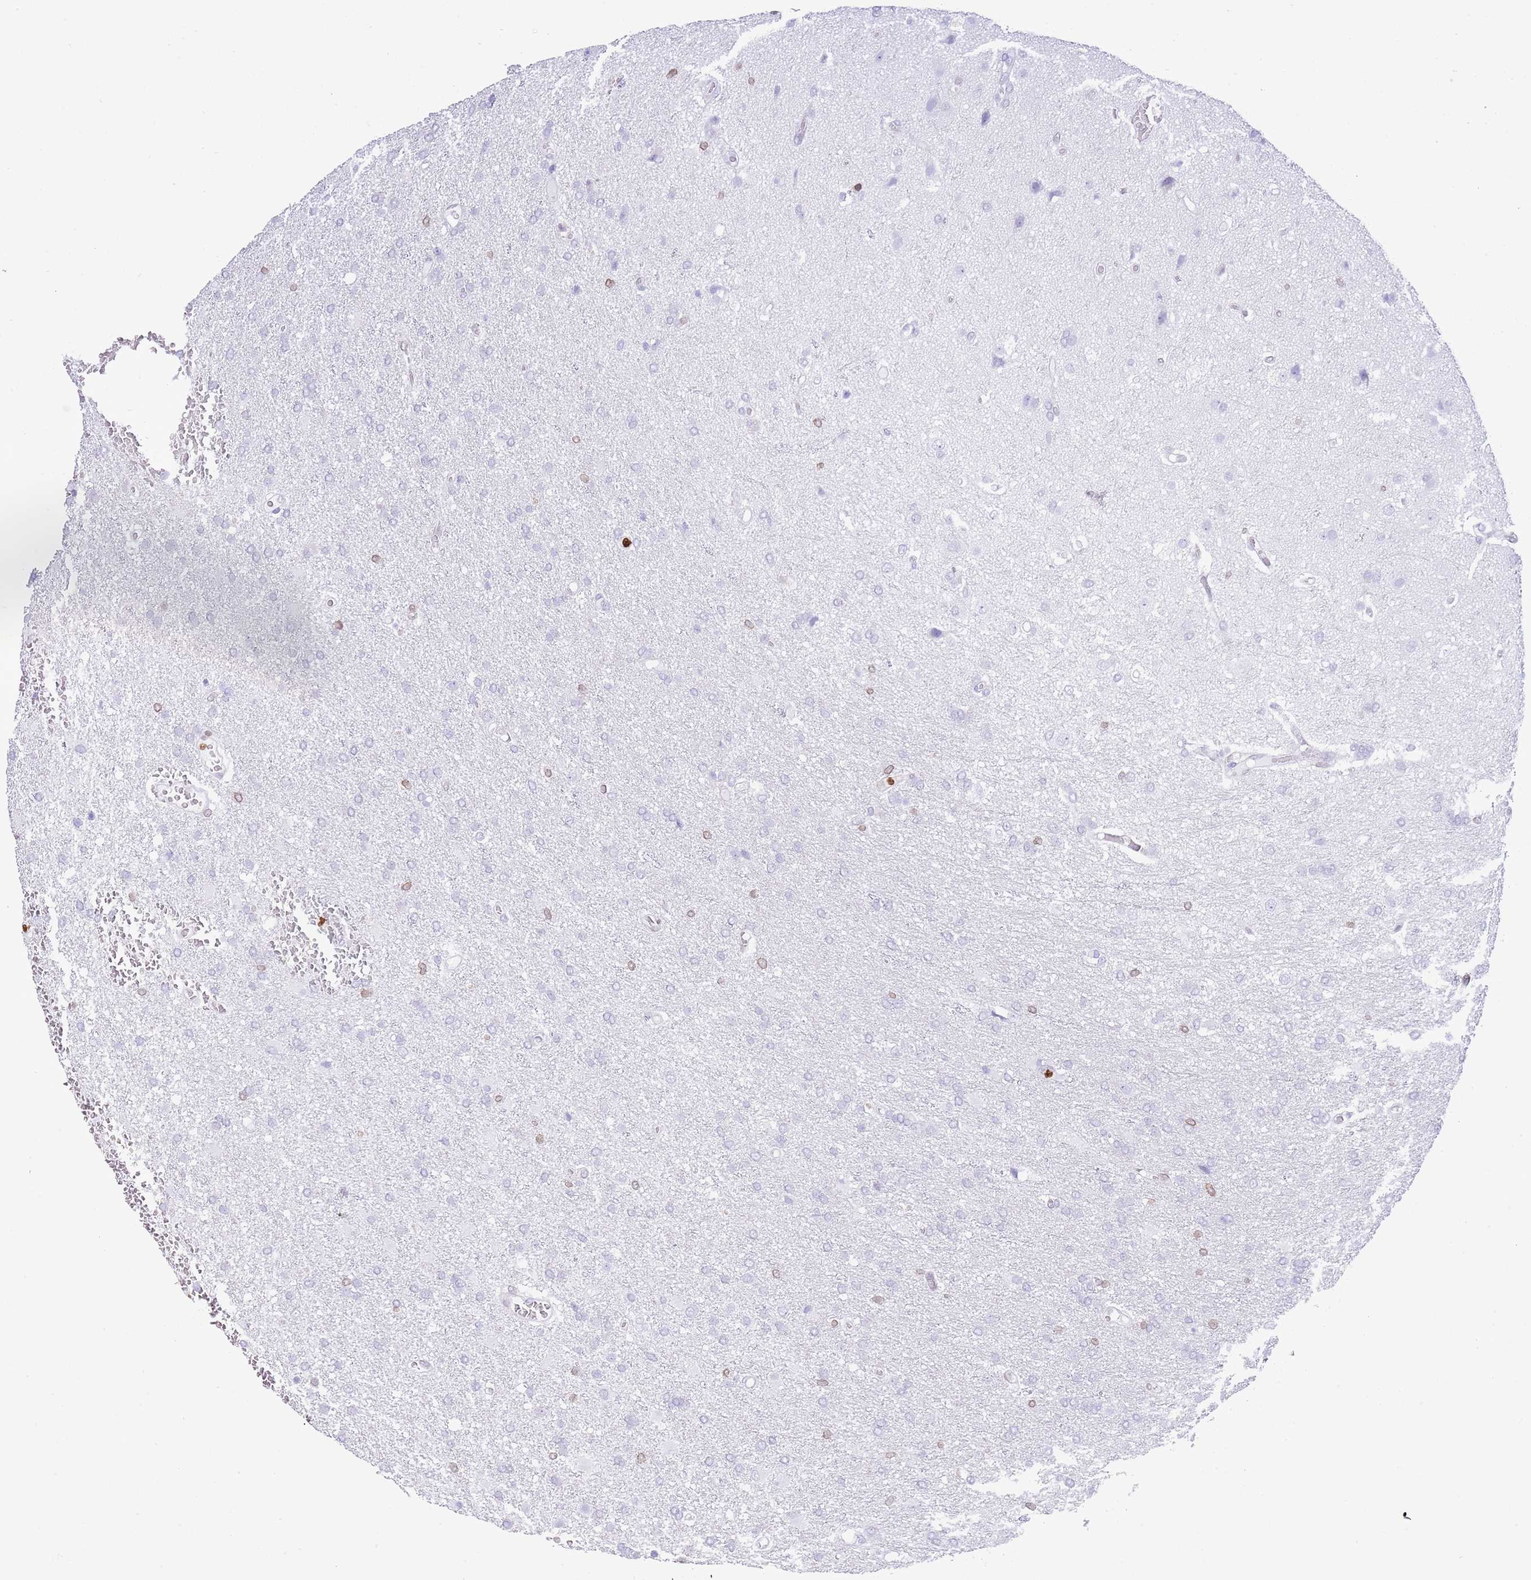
{"staining": {"intensity": "weak", "quantity": "<25%", "location": "cytoplasmic/membranous,nuclear"}, "tissue": "glioma", "cell_type": "Tumor cells", "image_type": "cancer", "snomed": [{"axis": "morphology", "description": "Glioma, malignant, High grade"}, {"axis": "topography", "description": "Brain"}], "caption": "IHC histopathology image of neoplastic tissue: glioma stained with DAB reveals no significant protein expression in tumor cells.", "gene": "LBR", "patient": {"sex": "female", "age": 74}}